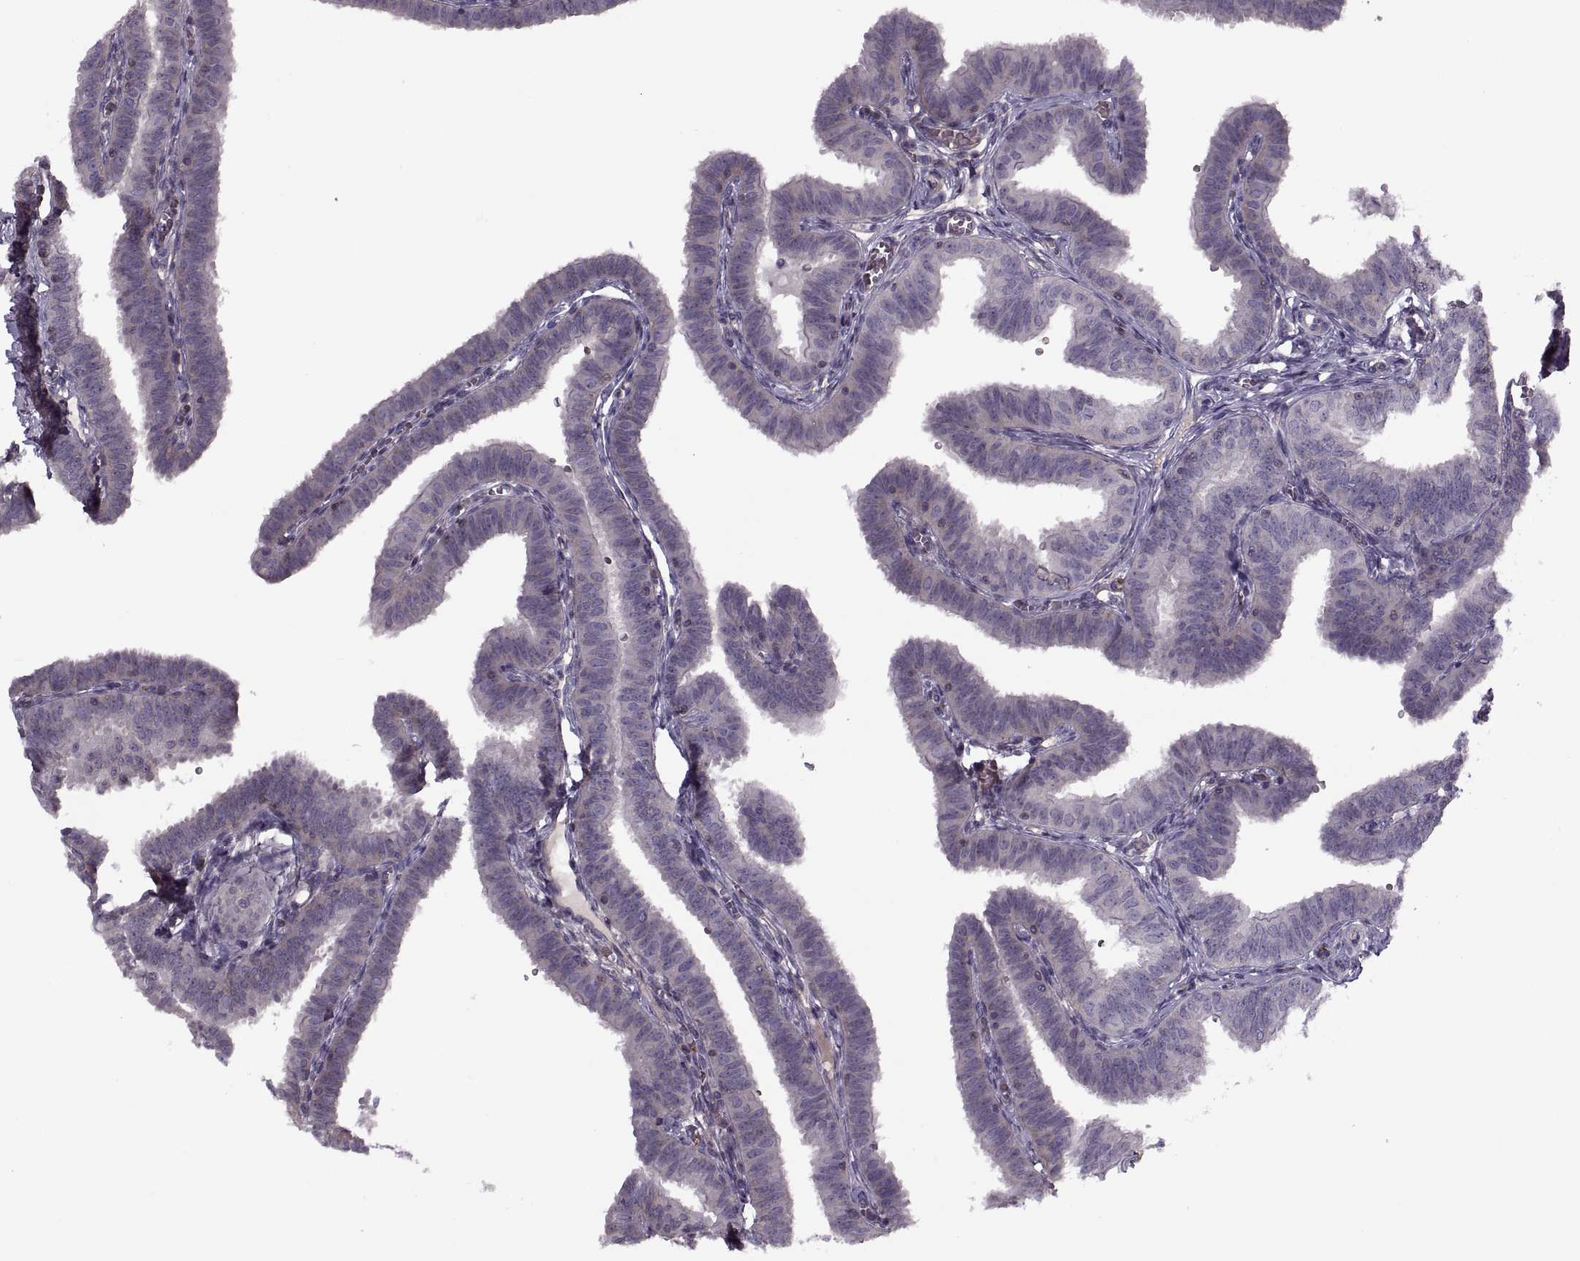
{"staining": {"intensity": "negative", "quantity": "none", "location": "none"}, "tissue": "fallopian tube", "cell_type": "Glandular cells", "image_type": "normal", "snomed": [{"axis": "morphology", "description": "Normal tissue, NOS"}, {"axis": "topography", "description": "Fallopian tube"}], "caption": "A photomicrograph of fallopian tube stained for a protein reveals no brown staining in glandular cells.", "gene": "SLC2A14", "patient": {"sex": "female", "age": 25}}